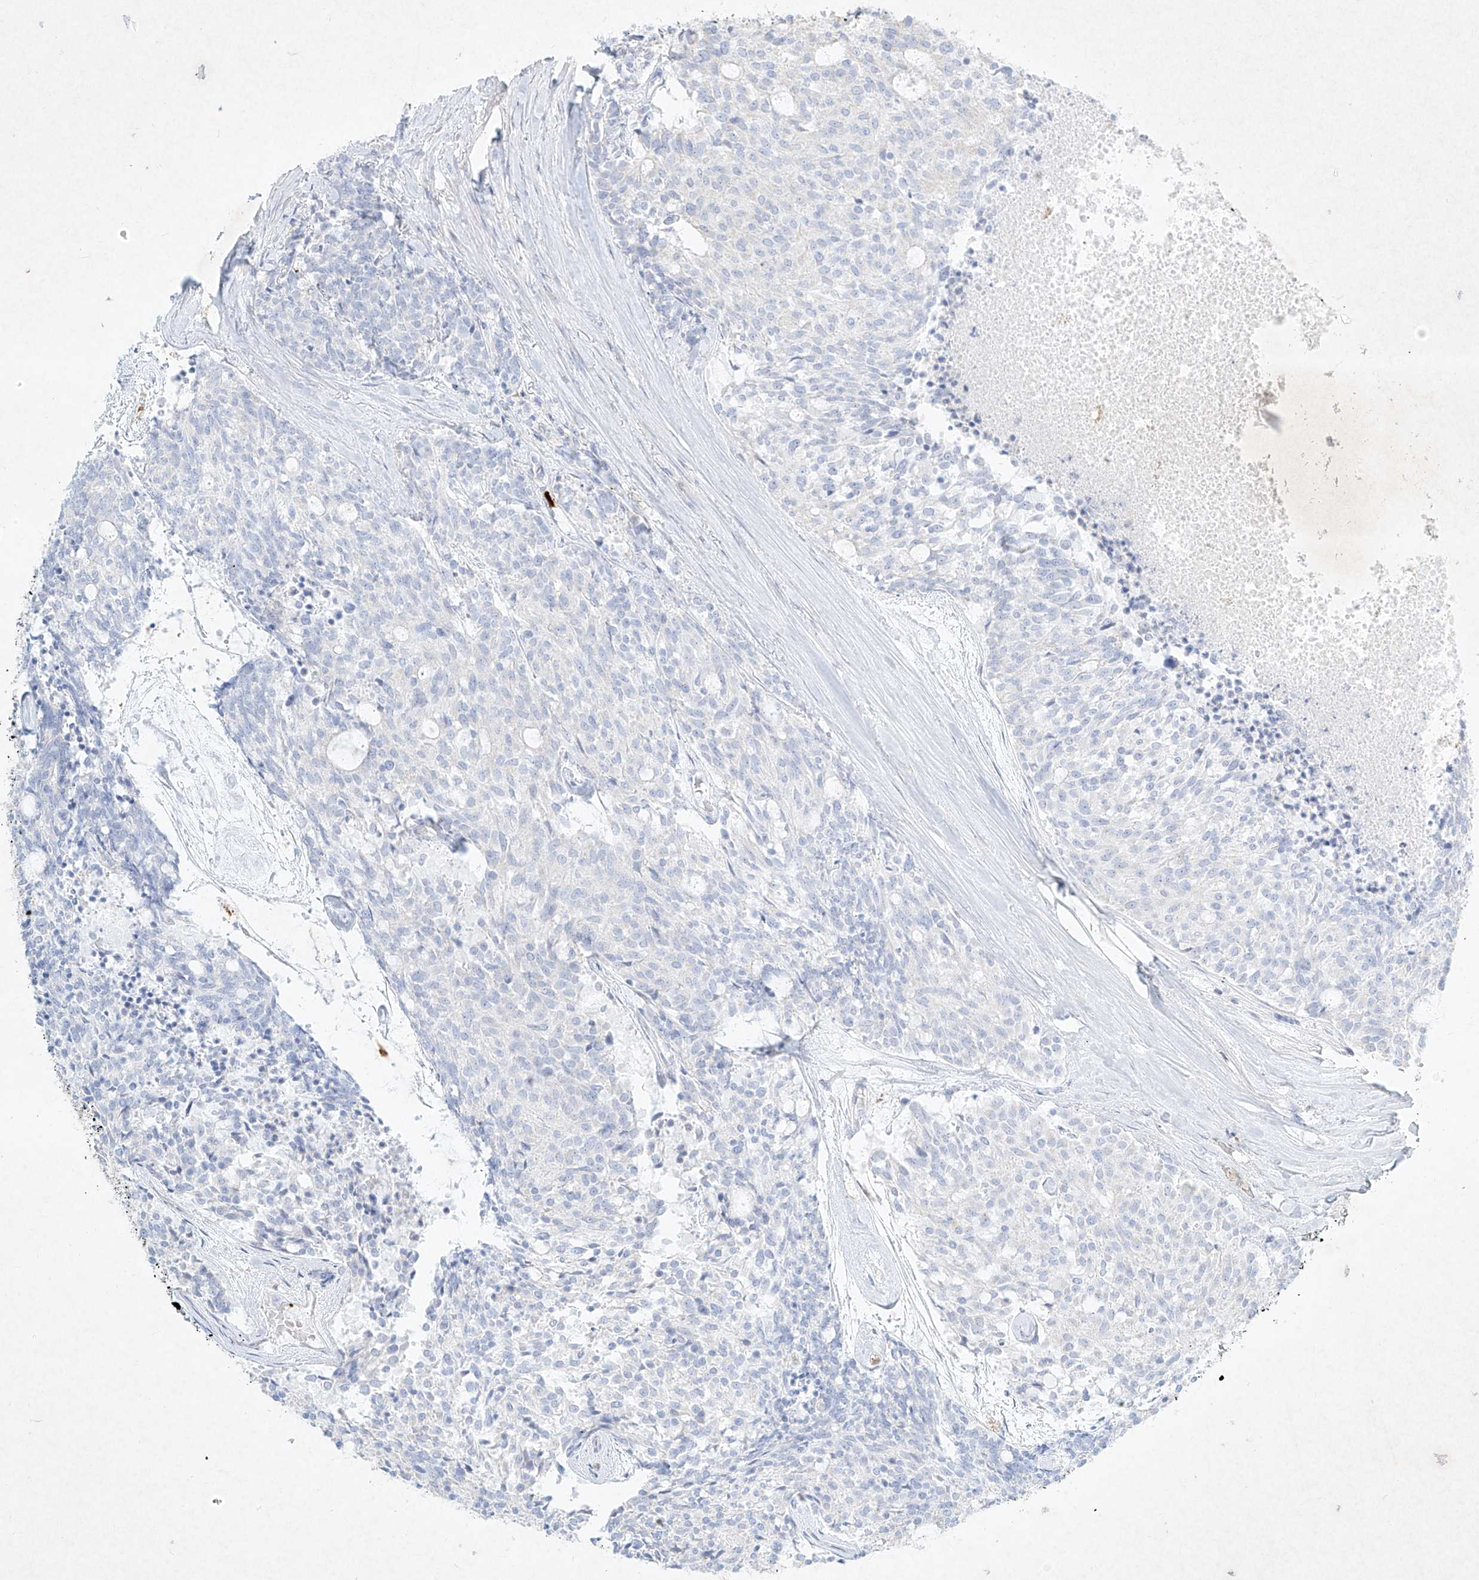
{"staining": {"intensity": "negative", "quantity": "none", "location": "none"}, "tissue": "carcinoid", "cell_type": "Tumor cells", "image_type": "cancer", "snomed": [{"axis": "morphology", "description": "Carcinoid, malignant, NOS"}, {"axis": "topography", "description": "Pancreas"}], "caption": "DAB immunohistochemical staining of human carcinoid (malignant) demonstrates no significant expression in tumor cells.", "gene": "PLEK", "patient": {"sex": "female", "age": 54}}